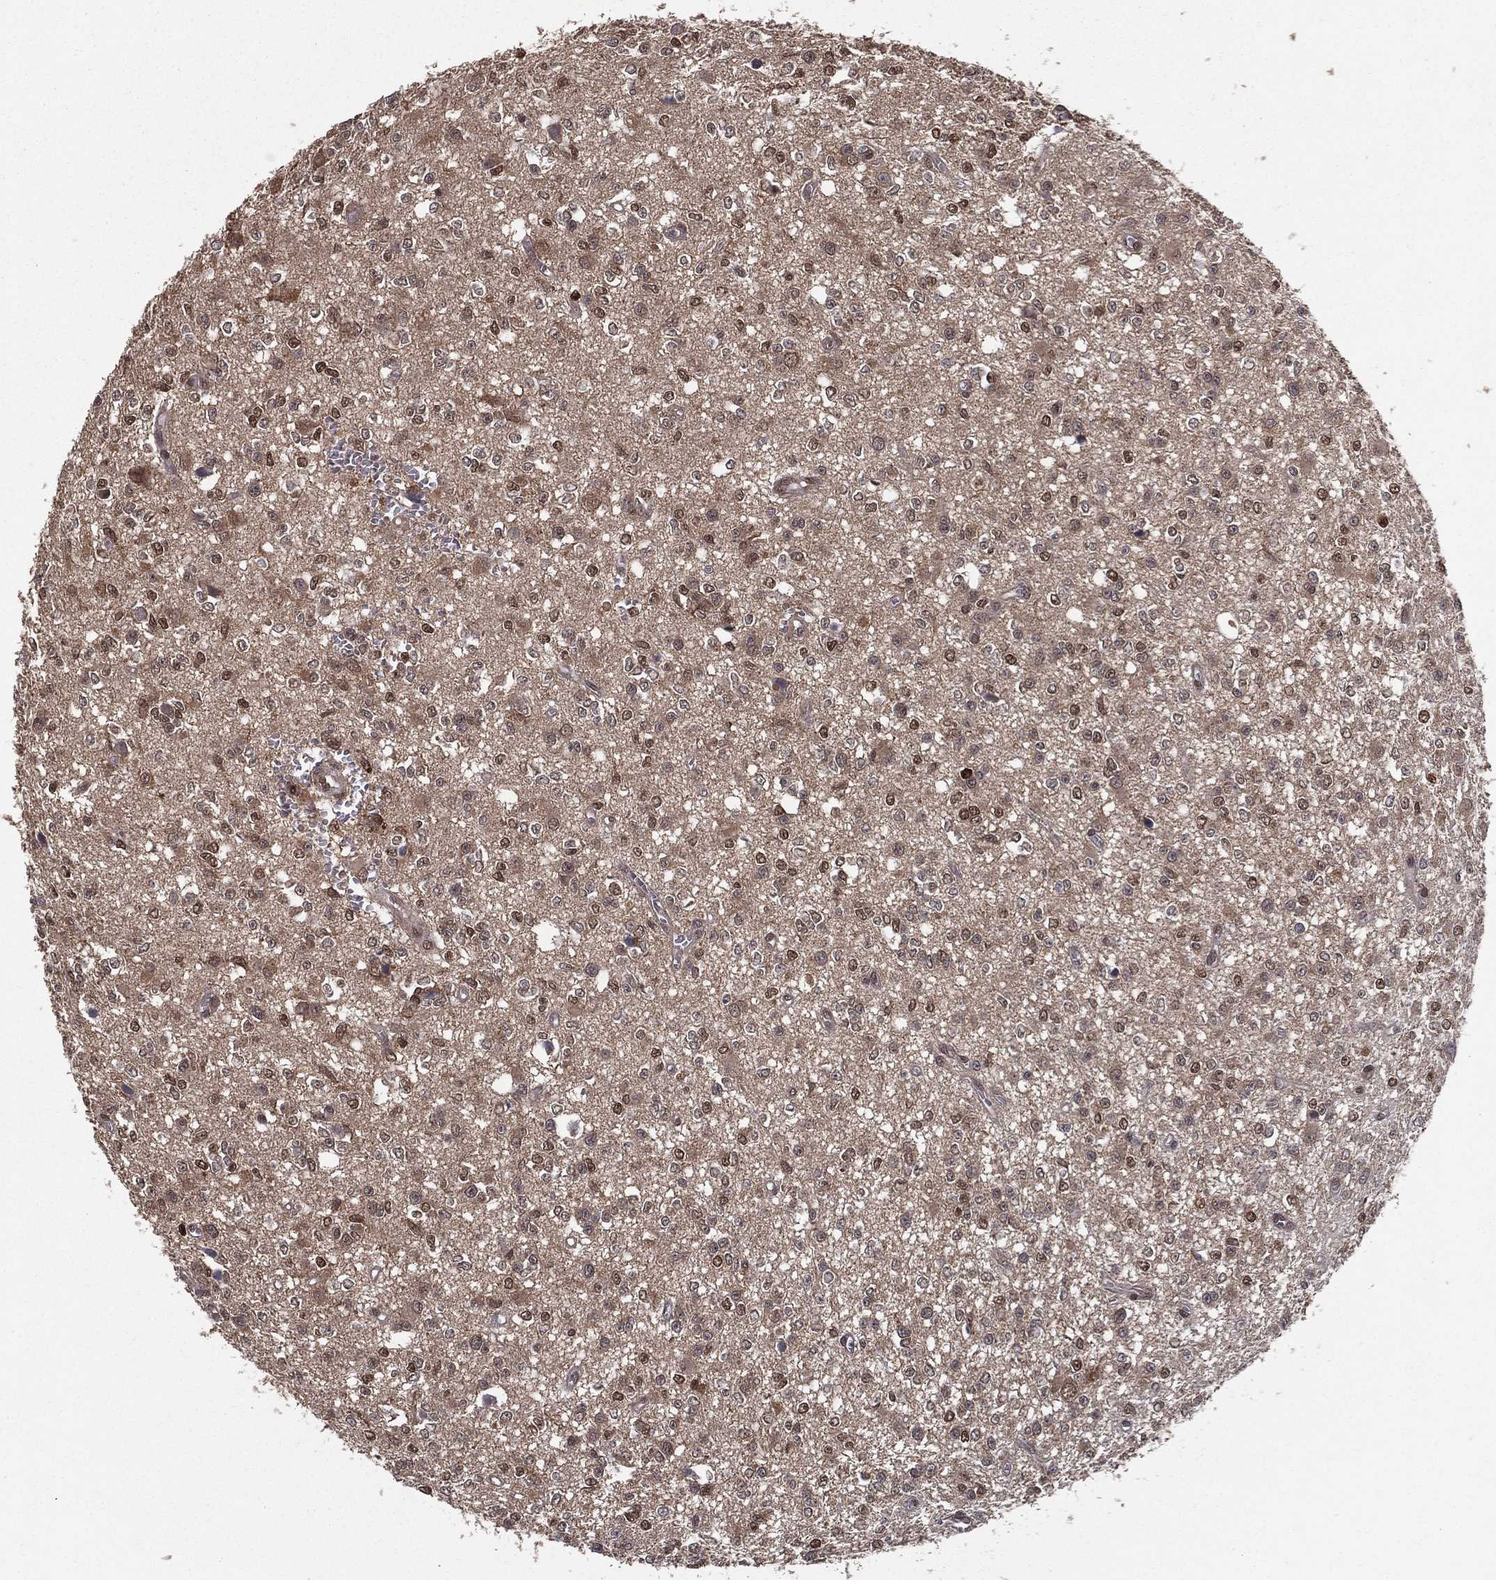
{"staining": {"intensity": "moderate", "quantity": "25%-75%", "location": "nuclear"}, "tissue": "glioma", "cell_type": "Tumor cells", "image_type": "cancer", "snomed": [{"axis": "morphology", "description": "Glioma, malignant, Low grade"}, {"axis": "topography", "description": "Brain"}], "caption": "Protein staining displays moderate nuclear staining in about 25%-75% of tumor cells in malignant glioma (low-grade). The protein of interest is stained brown, and the nuclei are stained in blue (DAB IHC with brightfield microscopy, high magnification).", "gene": "CARM1", "patient": {"sex": "female", "age": 45}}